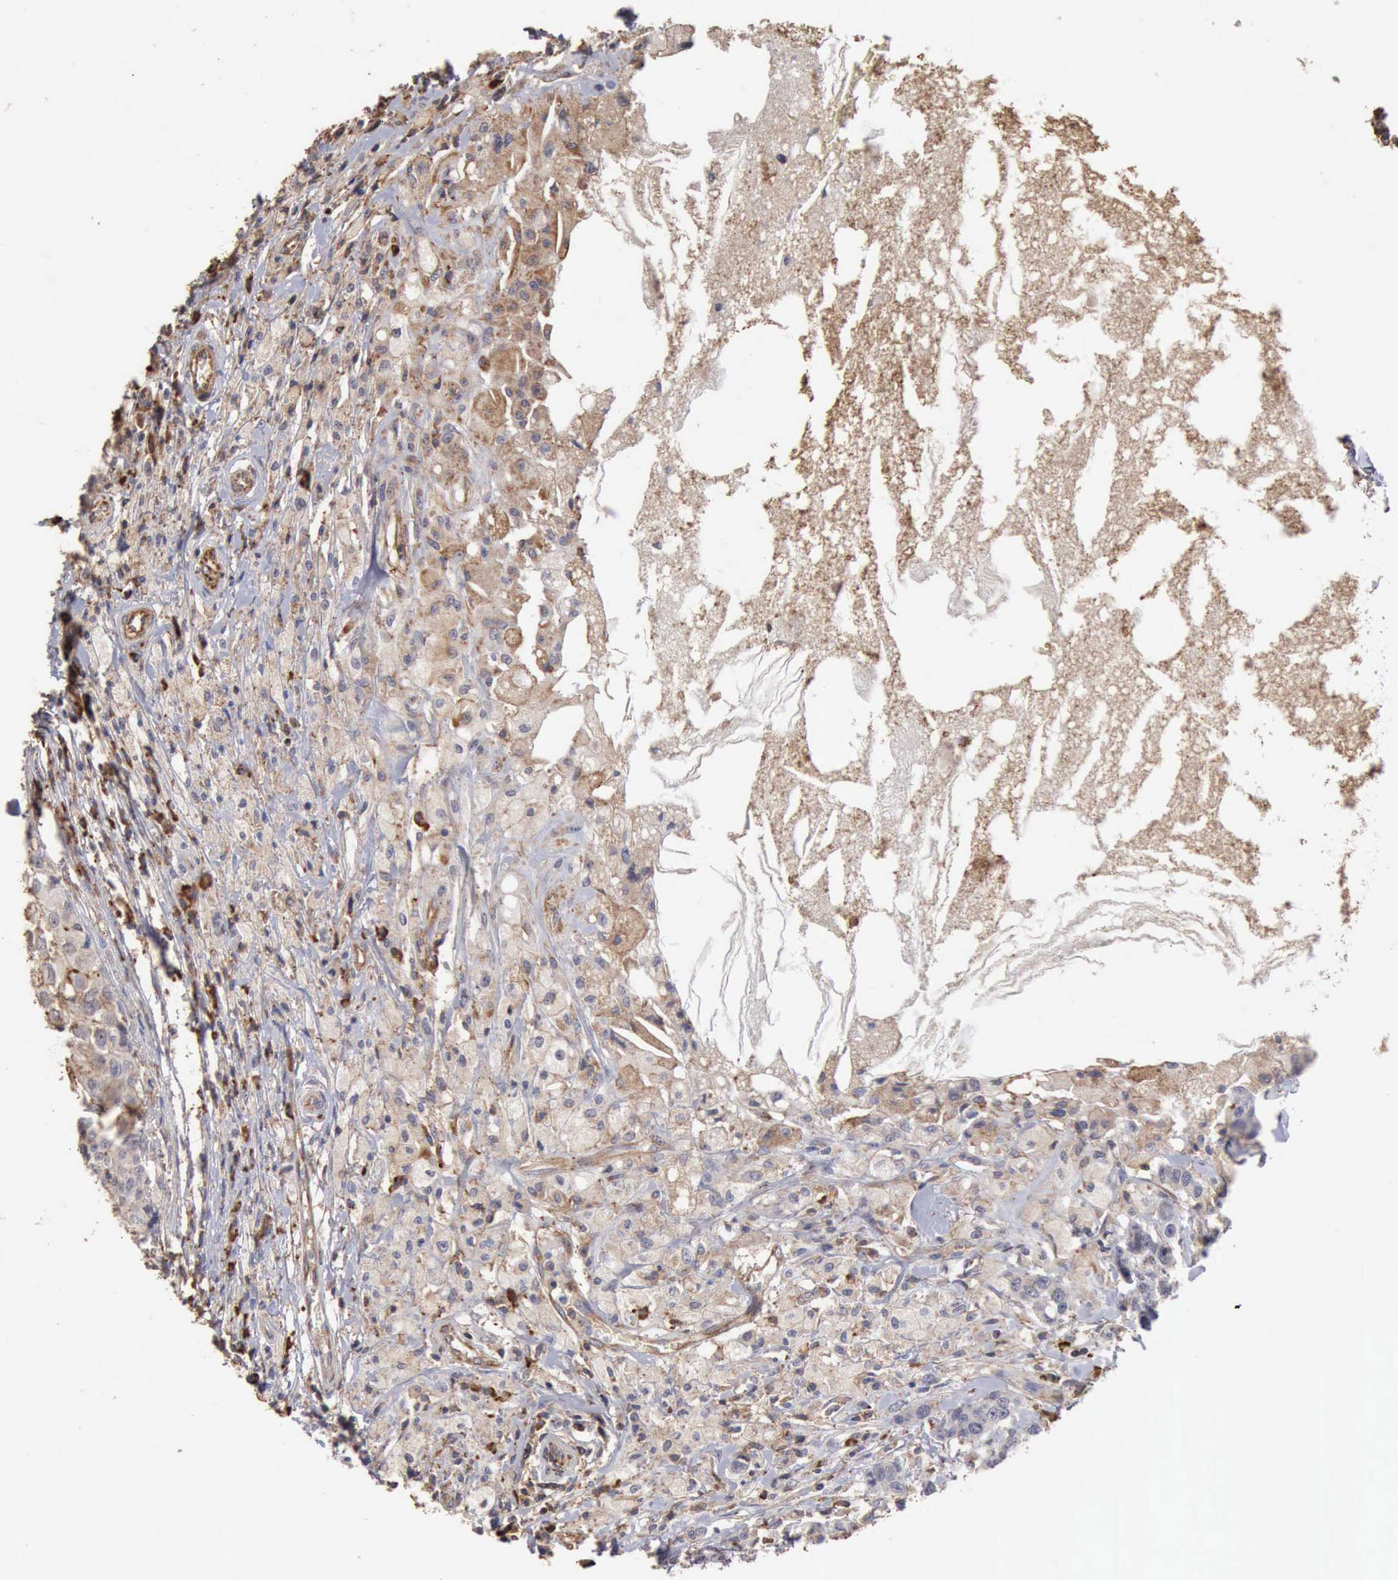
{"staining": {"intensity": "weak", "quantity": ">75%", "location": "cytoplasmic/membranous"}, "tissue": "breast cancer", "cell_type": "Tumor cells", "image_type": "cancer", "snomed": [{"axis": "morphology", "description": "Duct carcinoma"}, {"axis": "topography", "description": "Breast"}], "caption": "An image of breast cancer stained for a protein displays weak cytoplasmic/membranous brown staining in tumor cells. The staining is performed using DAB brown chromogen to label protein expression. The nuclei are counter-stained blue using hematoxylin.", "gene": "GPR101", "patient": {"sex": "female", "age": 27}}